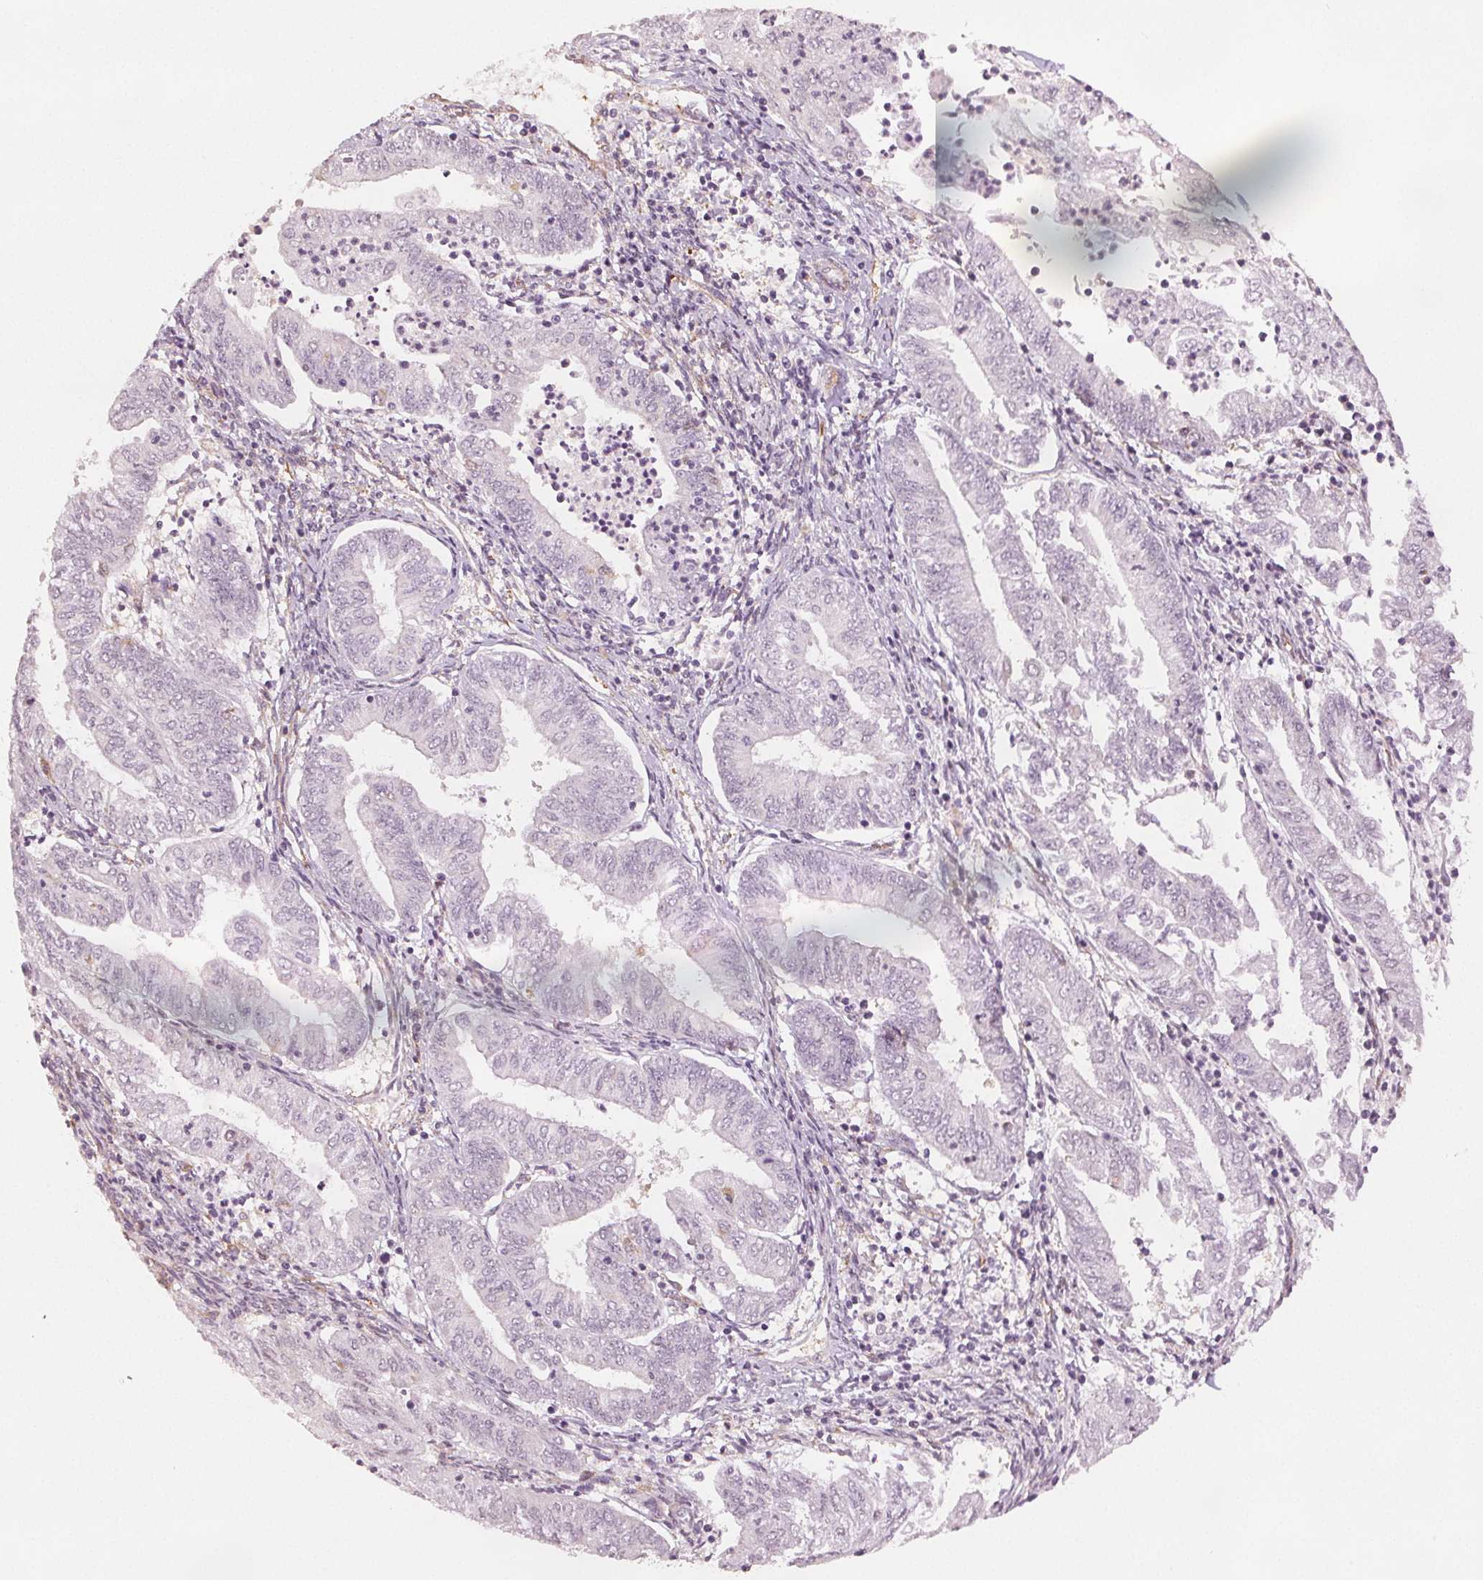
{"staining": {"intensity": "negative", "quantity": "none", "location": "none"}, "tissue": "endometrial cancer", "cell_type": "Tumor cells", "image_type": "cancer", "snomed": [{"axis": "morphology", "description": "Adenocarcinoma, NOS"}, {"axis": "topography", "description": "Endometrium"}], "caption": "This micrograph is of endometrial cancer (adenocarcinoma) stained with IHC to label a protein in brown with the nuclei are counter-stained blue. There is no expression in tumor cells.", "gene": "DIAPH2", "patient": {"sex": "female", "age": 55}}